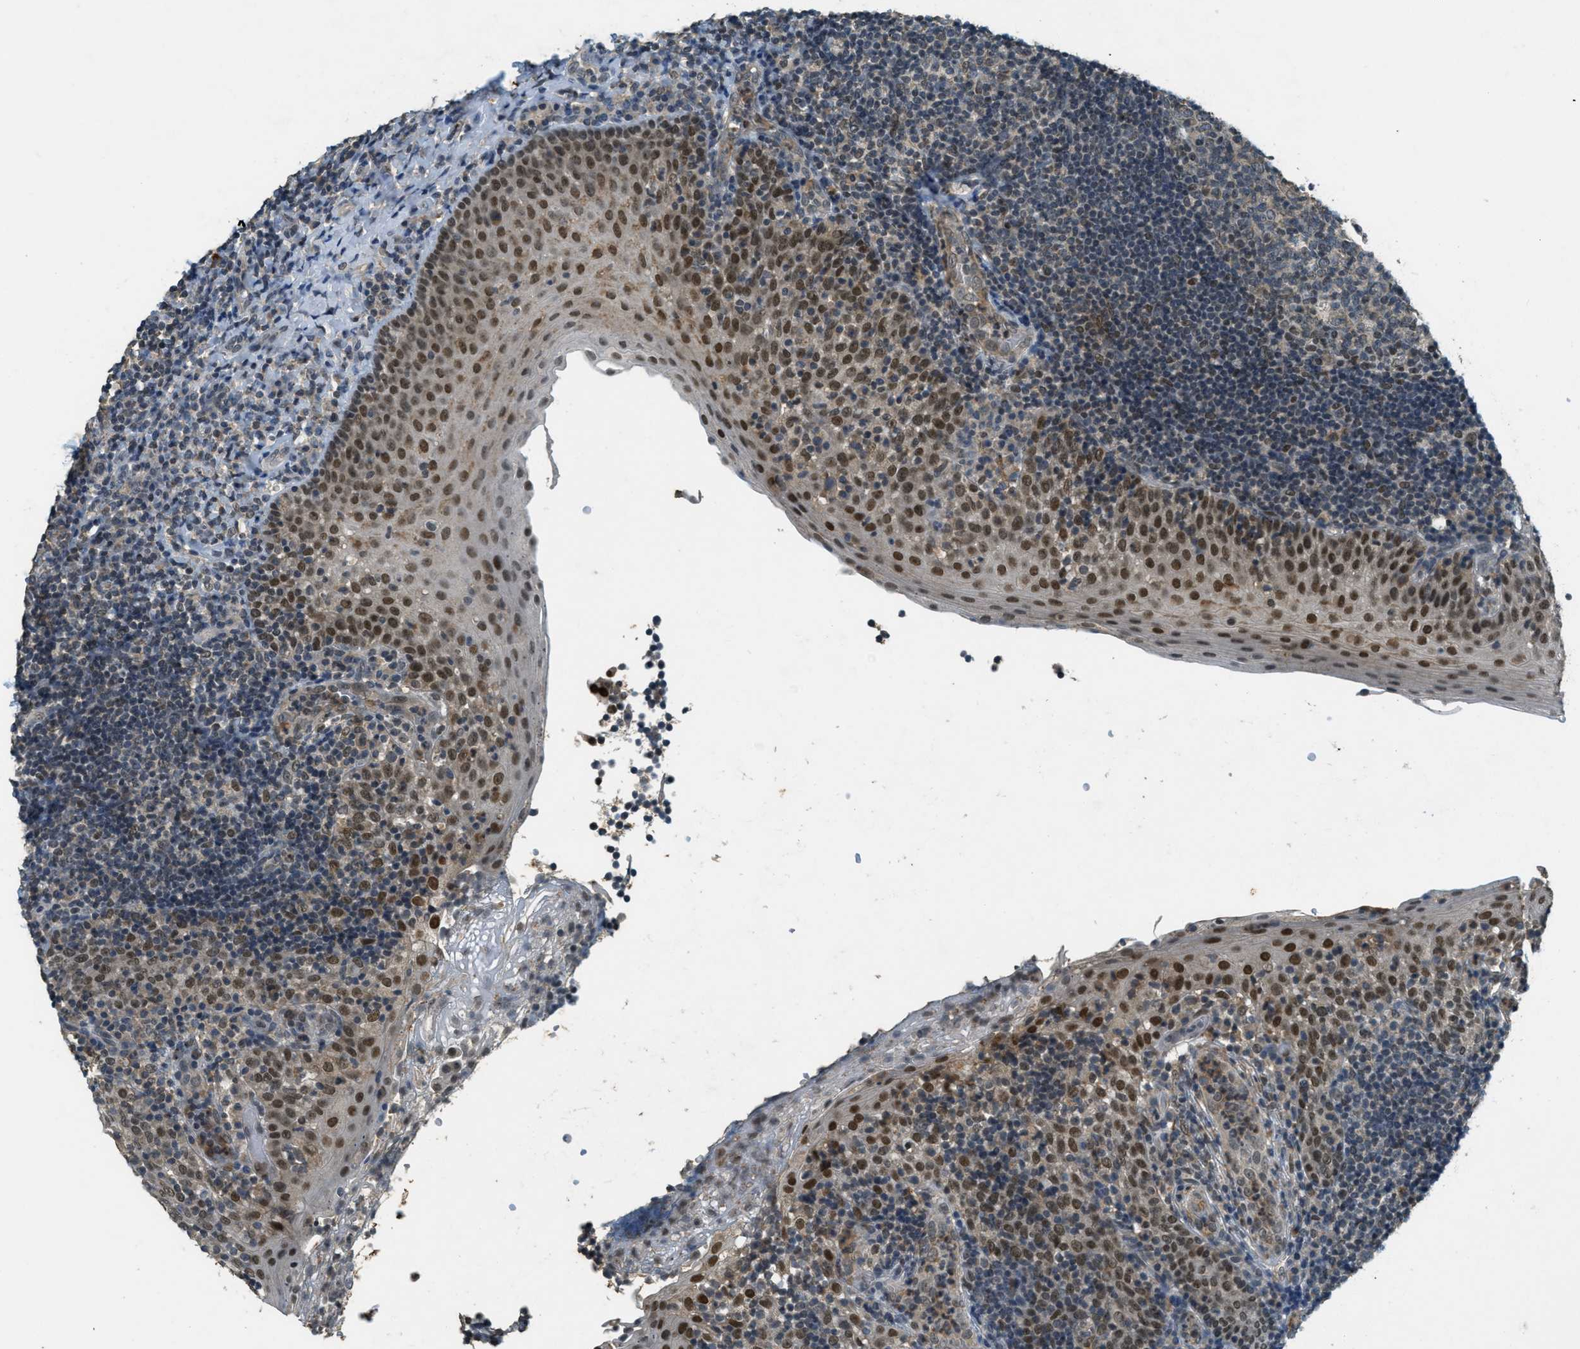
{"staining": {"intensity": "weak", "quantity": "25%-75%", "location": "cytoplasmic/membranous,nuclear"}, "tissue": "tonsil", "cell_type": "Germinal center cells", "image_type": "normal", "snomed": [{"axis": "morphology", "description": "Normal tissue, NOS"}, {"axis": "topography", "description": "Tonsil"}], "caption": "Immunohistochemistry image of normal tonsil stained for a protein (brown), which demonstrates low levels of weak cytoplasmic/membranous,nuclear positivity in about 25%-75% of germinal center cells.", "gene": "TCF20", "patient": {"sex": "female", "age": 40}}